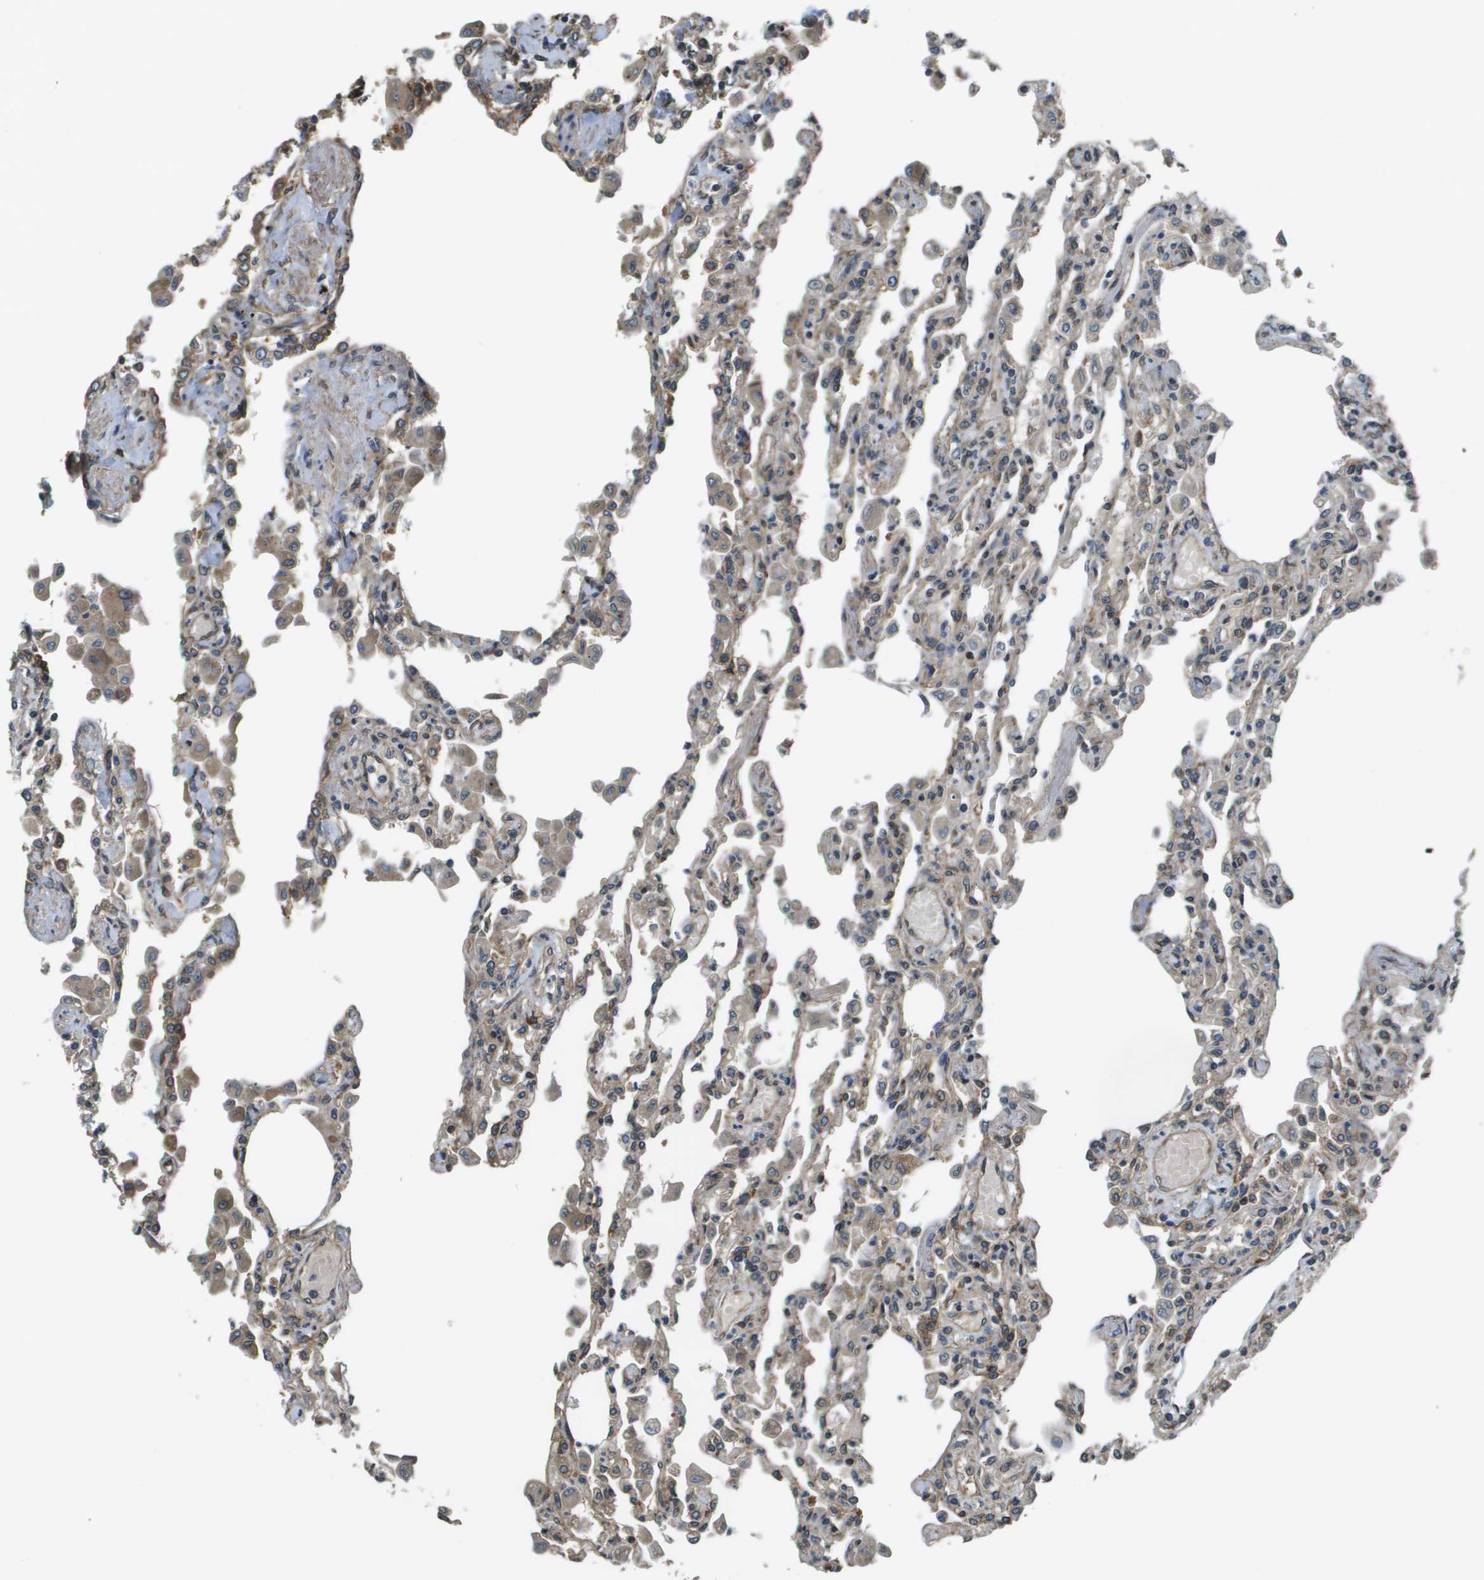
{"staining": {"intensity": "weak", "quantity": "25%-75%", "location": "cytoplasmic/membranous"}, "tissue": "lung", "cell_type": "Alveolar cells", "image_type": "normal", "snomed": [{"axis": "morphology", "description": "Normal tissue, NOS"}, {"axis": "topography", "description": "Bronchus"}, {"axis": "topography", "description": "Lung"}], "caption": "Immunohistochemistry photomicrograph of benign human lung stained for a protein (brown), which demonstrates low levels of weak cytoplasmic/membranous staining in about 25%-75% of alveolar cells.", "gene": "SEC62", "patient": {"sex": "female", "age": 49}}